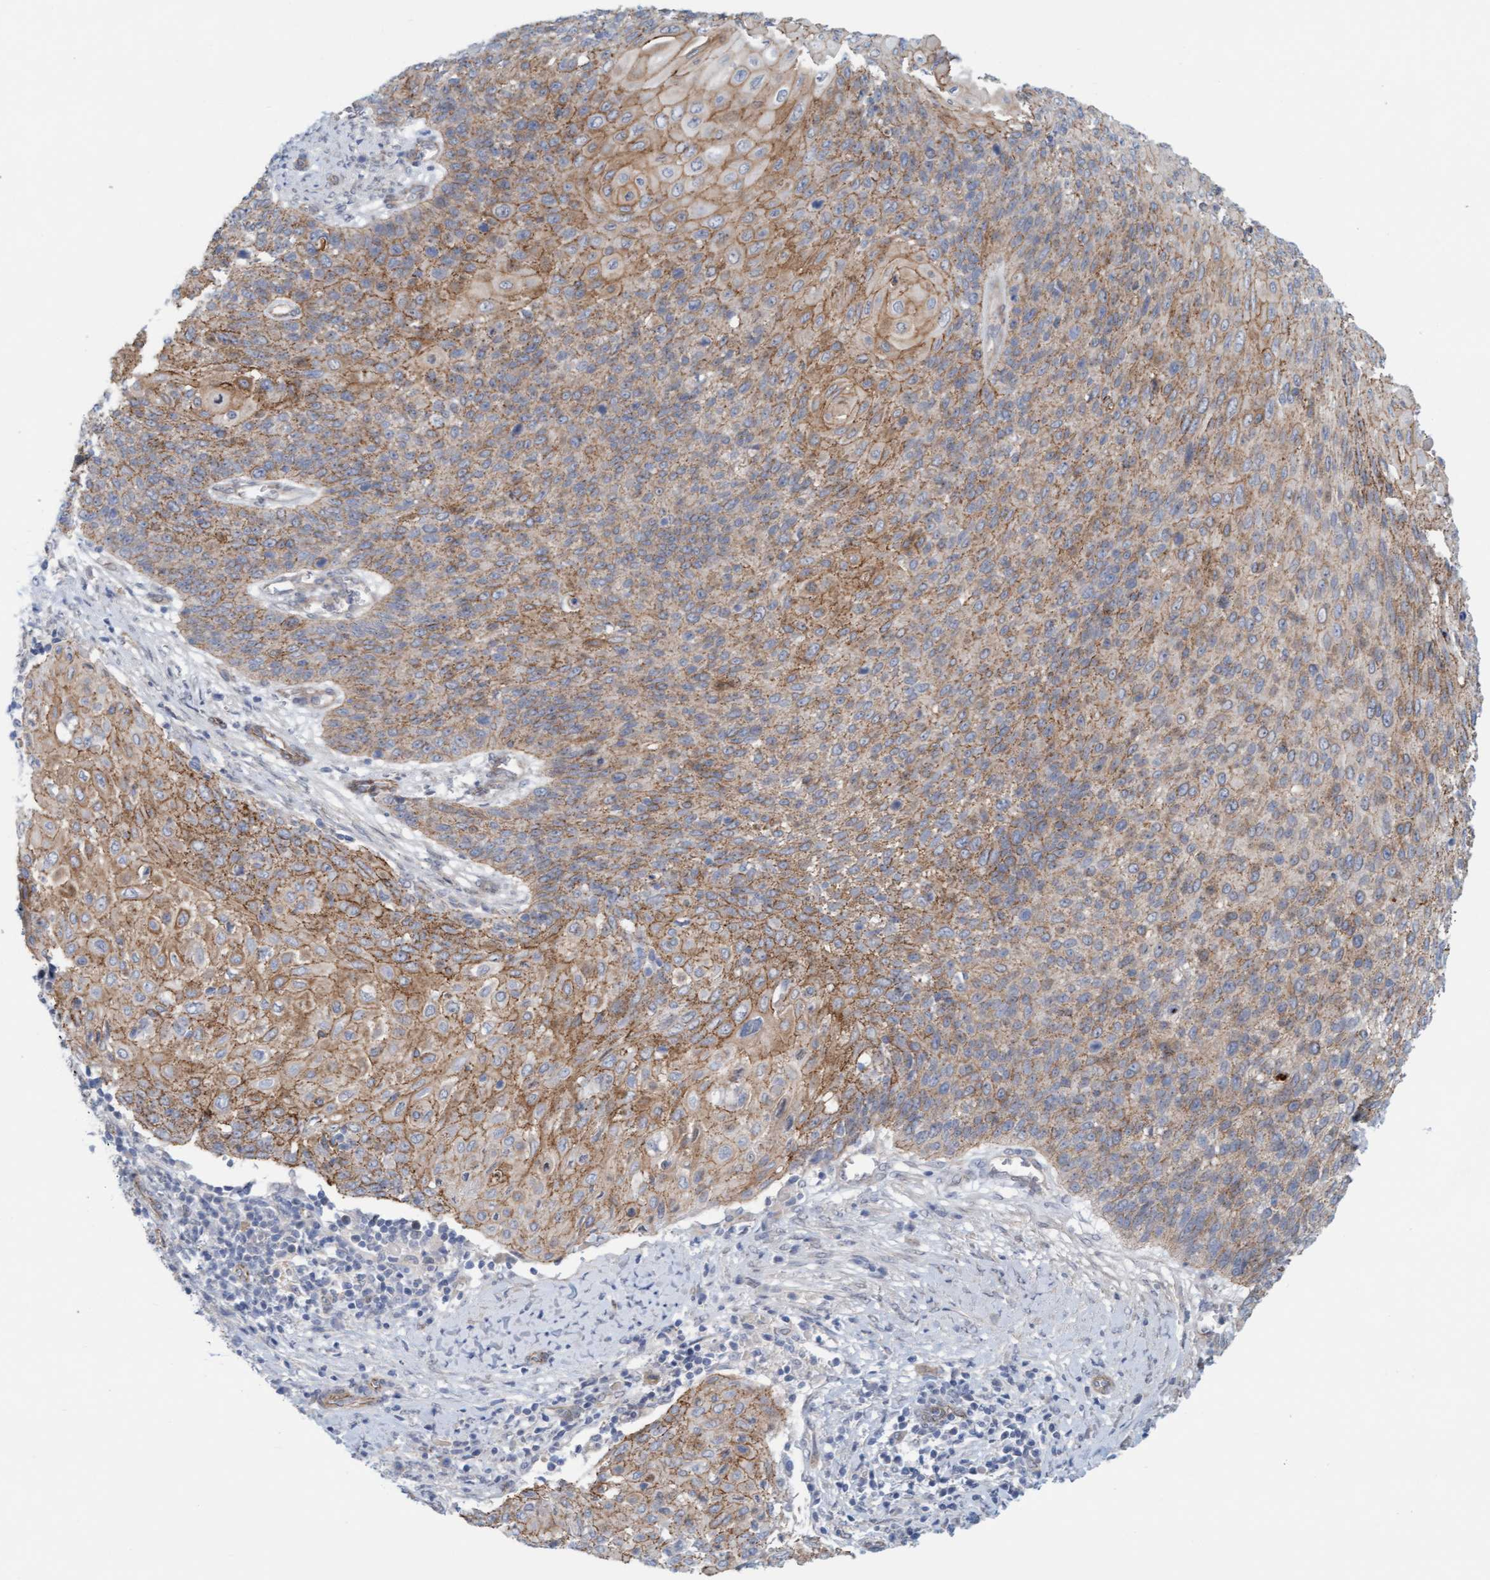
{"staining": {"intensity": "moderate", "quantity": "25%-75%", "location": "cytoplasmic/membranous"}, "tissue": "cervical cancer", "cell_type": "Tumor cells", "image_type": "cancer", "snomed": [{"axis": "morphology", "description": "Squamous cell carcinoma, NOS"}, {"axis": "topography", "description": "Cervix"}], "caption": "Cervical squamous cell carcinoma stained with IHC reveals moderate cytoplasmic/membranous expression in approximately 25%-75% of tumor cells. Using DAB (brown) and hematoxylin (blue) stains, captured at high magnification using brightfield microscopy.", "gene": "KRBA2", "patient": {"sex": "female", "age": 39}}